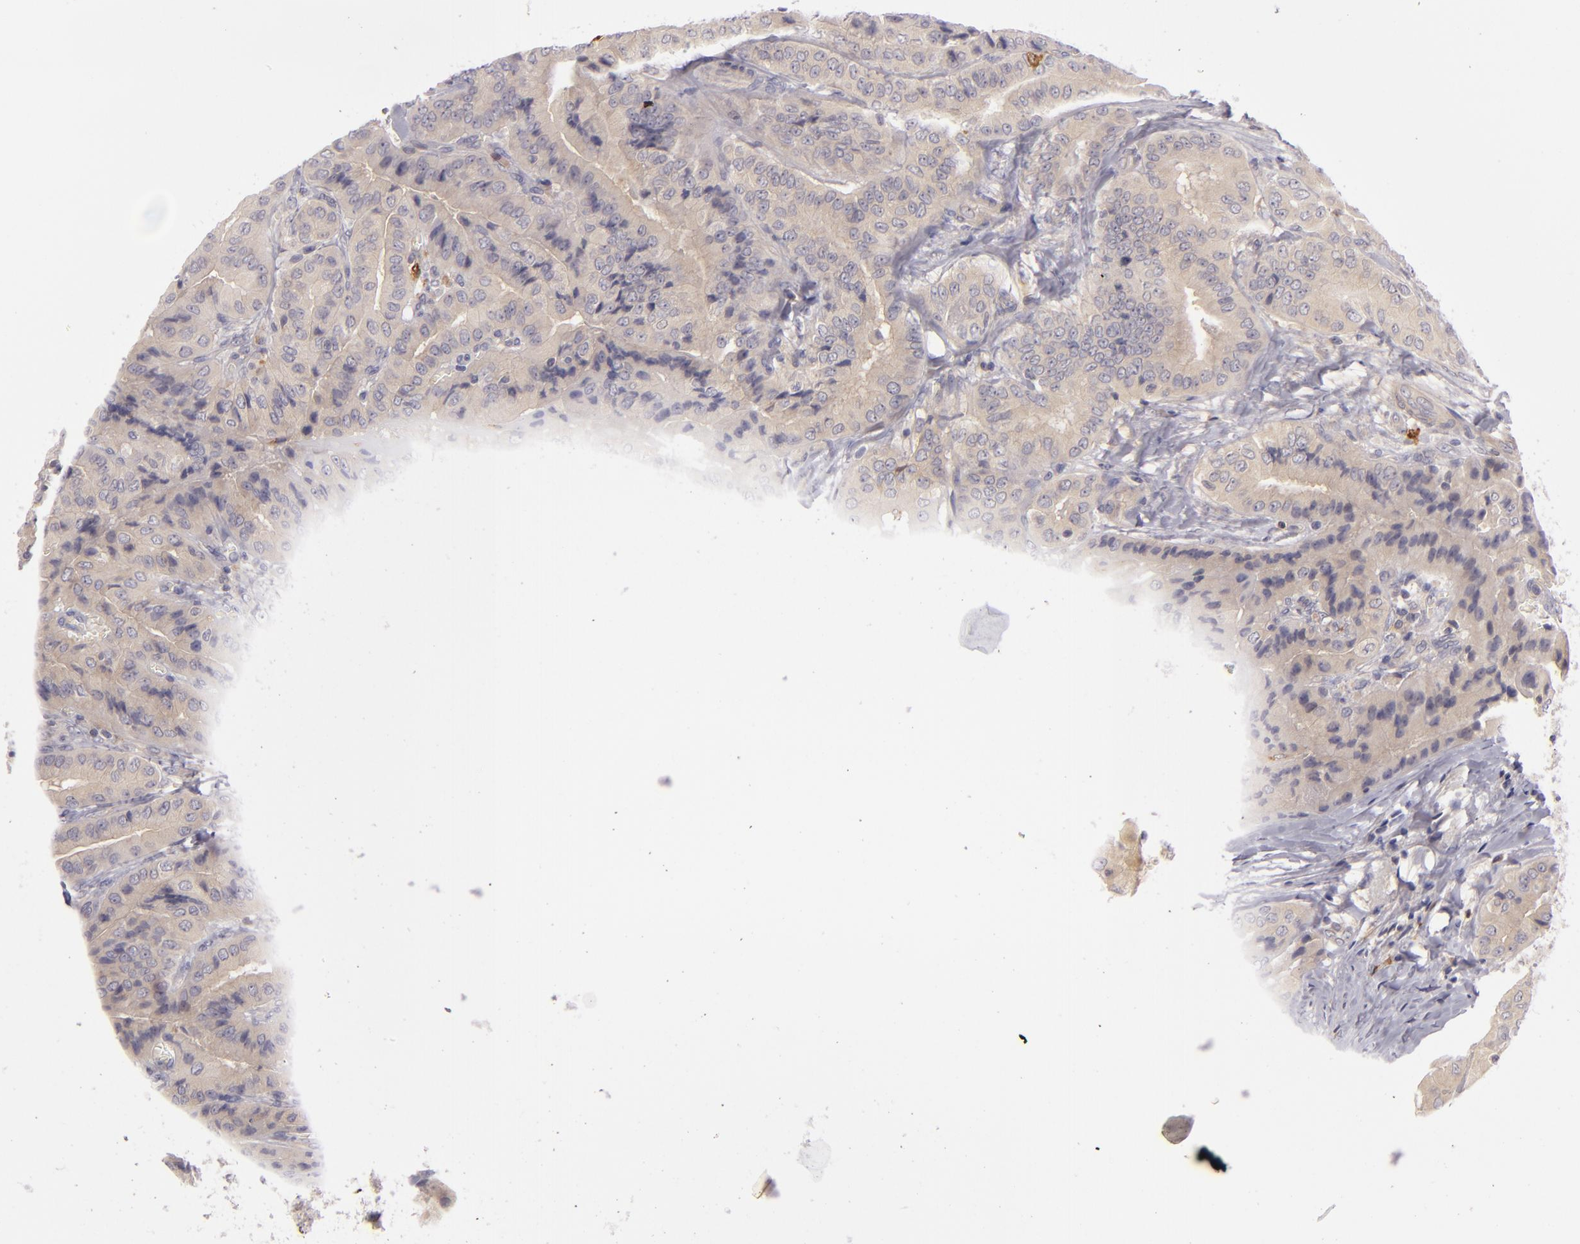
{"staining": {"intensity": "weak", "quantity": "<25%", "location": "cytoplasmic/membranous"}, "tissue": "thyroid cancer", "cell_type": "Tumor cells", "image_type": "cancer", "snomed": [{"axis": "morphology", "description": "Papillary adenocarcinoma, NOS"}, {"axis": "topography", "description": "Thyroid gland"}], "caption": "Immunohistochemistry (IHC) of papillary adenocarcinoma (thyroid) reveals no staining in tumor cells.", "gene": "CD83", "patient": {"sex": "female", "age": 71}}